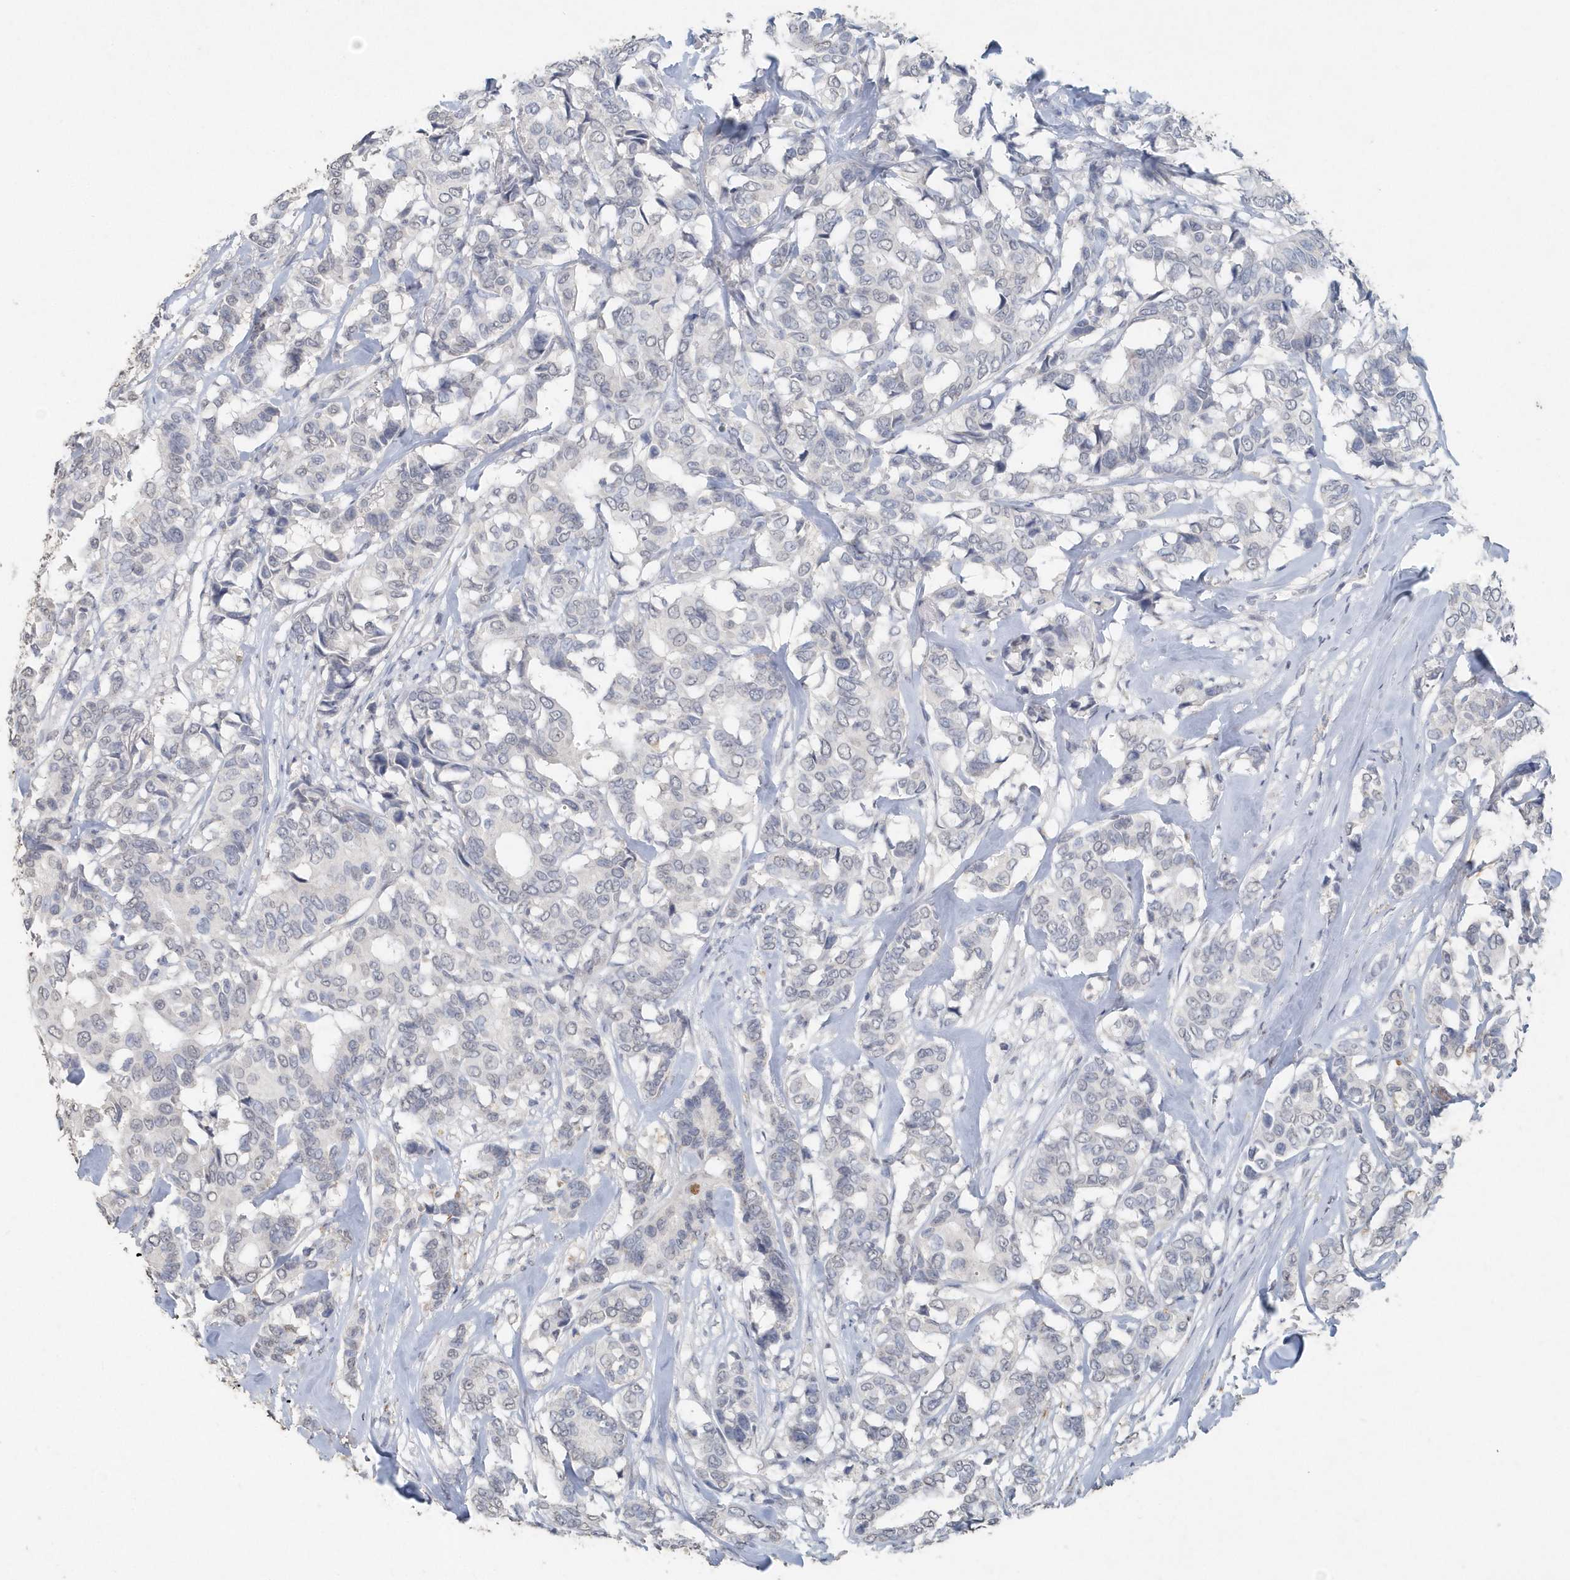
{"staining": {"intensity": "negative", "quantity": "none", "location": "none"}, "tissue": "breast cancer", "cell_type": "Tumor cells", "image_type": "cancer", "snomed": [{"axis": "morphology", "description": "Duct carcinoma"}, {"axis": "topography", "description": "Breast"}], "caption": "A high-resolution histopathology image shows immunohistochemistry staining of breast cancer, which reveals no significant expression in tumor cells. (DAB (3,3'-diaminobenzidine) immunohistochemistry (IHC) with hematoxylin counter stain).", "gene": "PDCD1", "patient": {"sex": "female", "age": 87}}